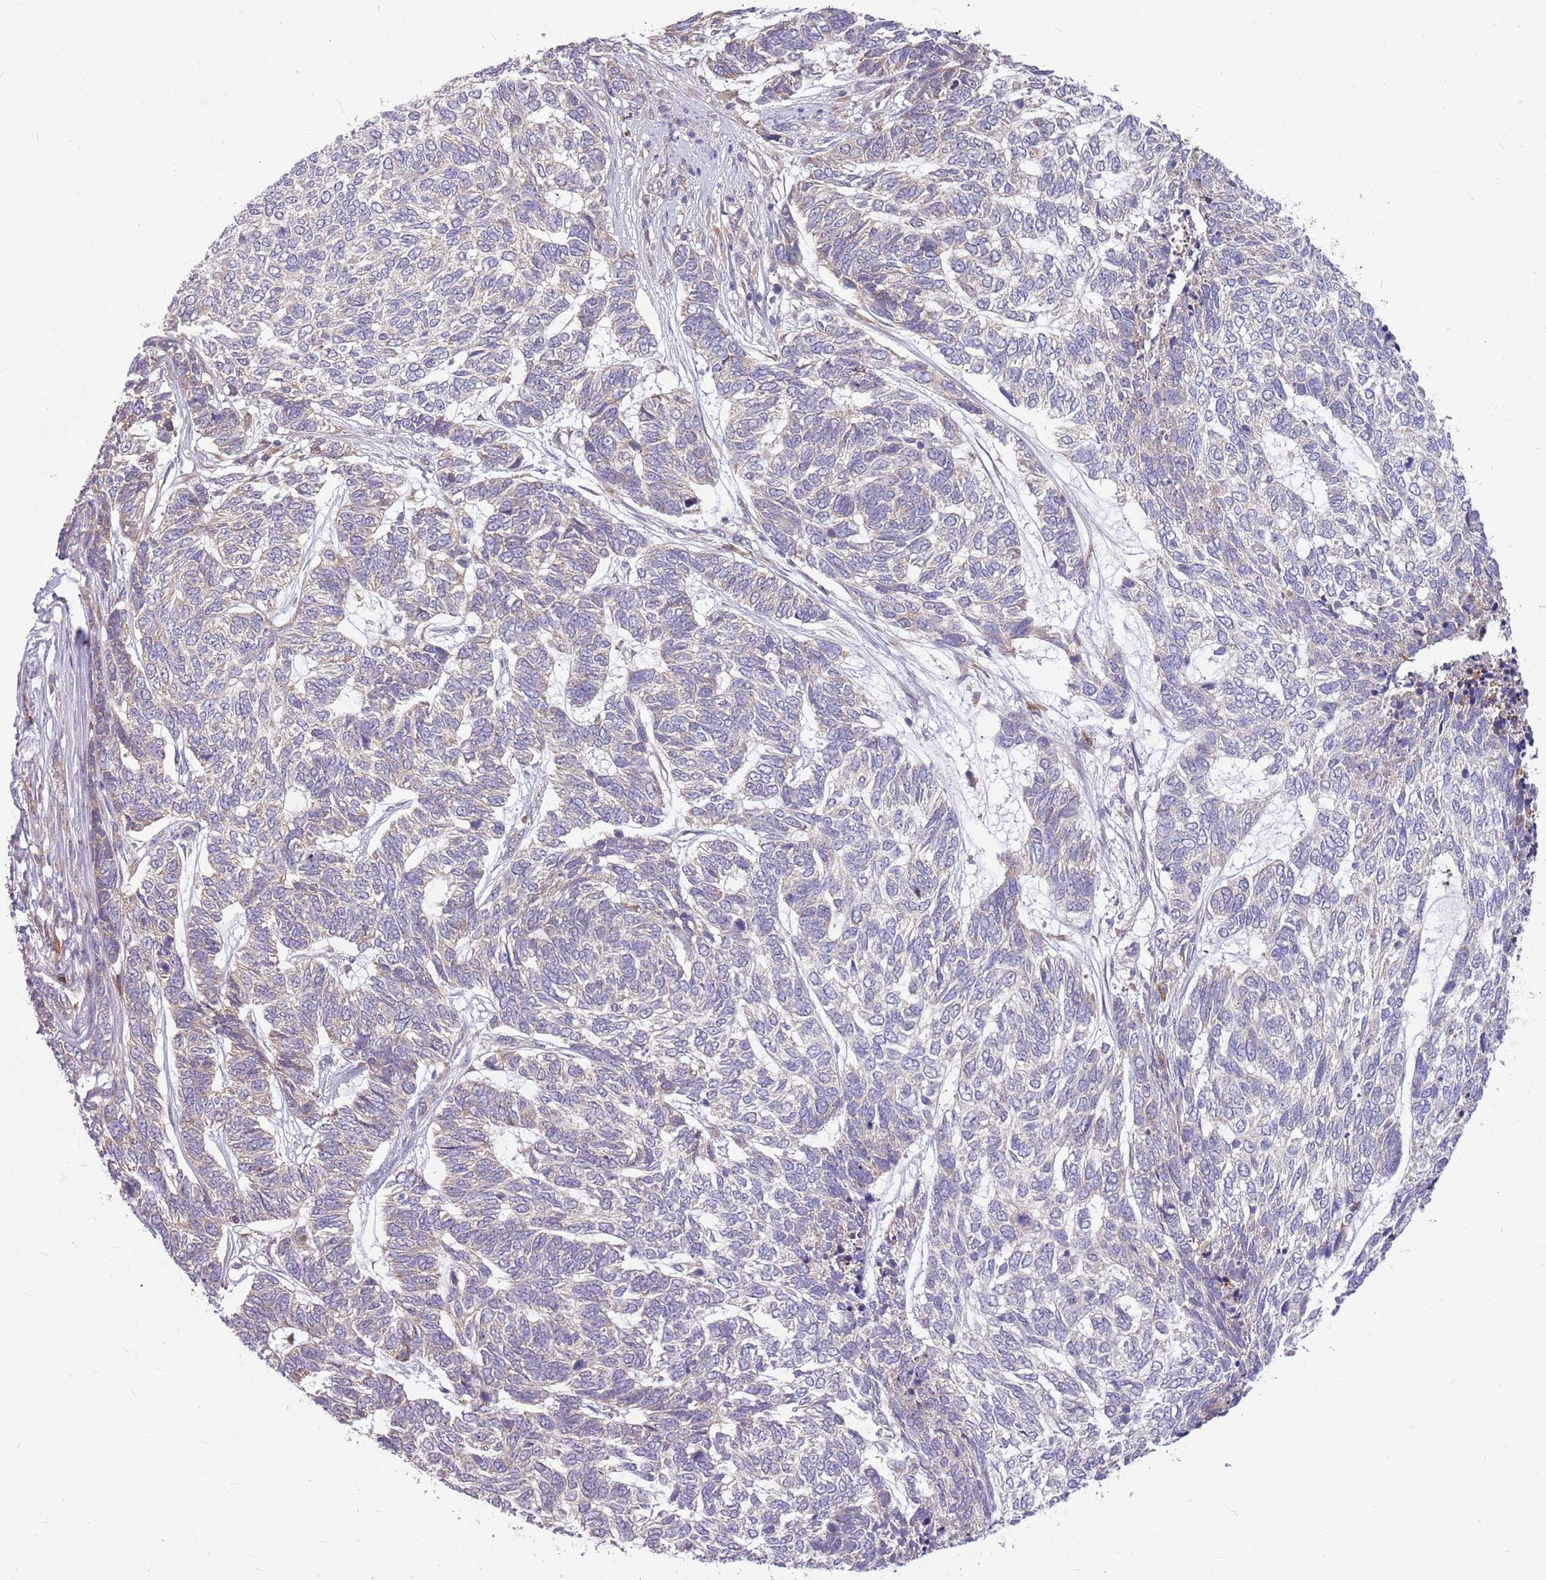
{"staining": {"intensity": "negative", "quantity": "none", "location": "none"}, "tissue": "skin cancer", "cell_type": "Tumor cells", "image_type": "cancer", "snomed": [{"axis": "morphology", "description": "Basal cell carcinoma"}, {"axis": "topography", "description": "Skin"}], "caption": "This is a micrograph of immunohistochemistry (IHC) staining of skin cancer, which shows no expression in tumor cells. The staining is performed using DAB (3,3'-diaminobenzidine) brown chromogen with nuclei counter-stained in using hematoxylin.", "gene": "PPP1R27", "patient": {"sex": "female", "age": 65}}